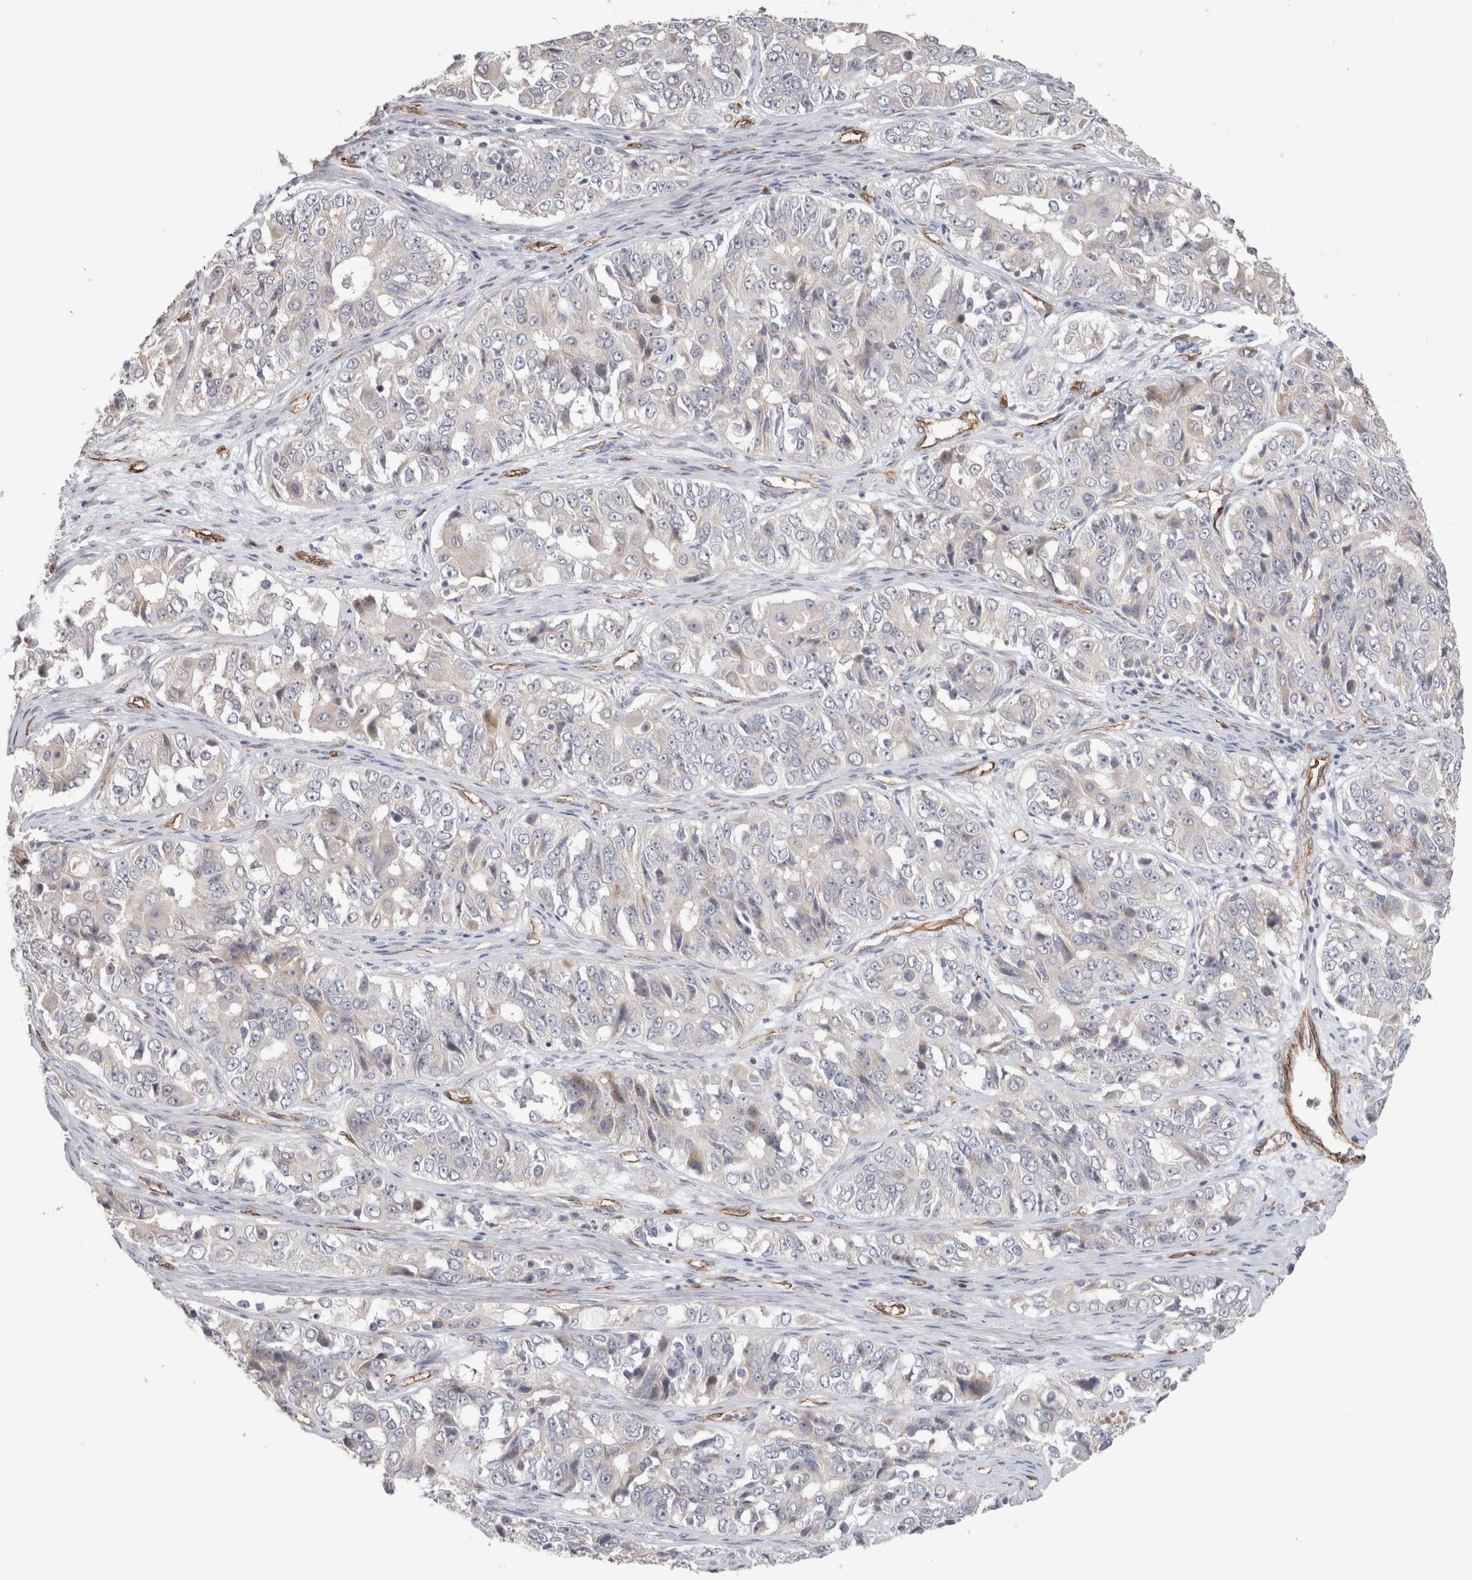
{"staining": {"intensity": "negative", "quantity": "none", "location": "none"}, "tissue": "ovarian cancer", "cell_type": "Tumor cells", "image_type": "cancer", "snomed": [{"axis": "morphology", "description": "Carcinoma, endometroid"}, {"axis": "topography", "description": "Ovary"}], "caption": "This is an IHC histopathology image of human ovarian endometroid carcinoma. There is no expression in tumor cells.", "gene": "CAAP1", "patient": {"sex": "female", "age": 51}}